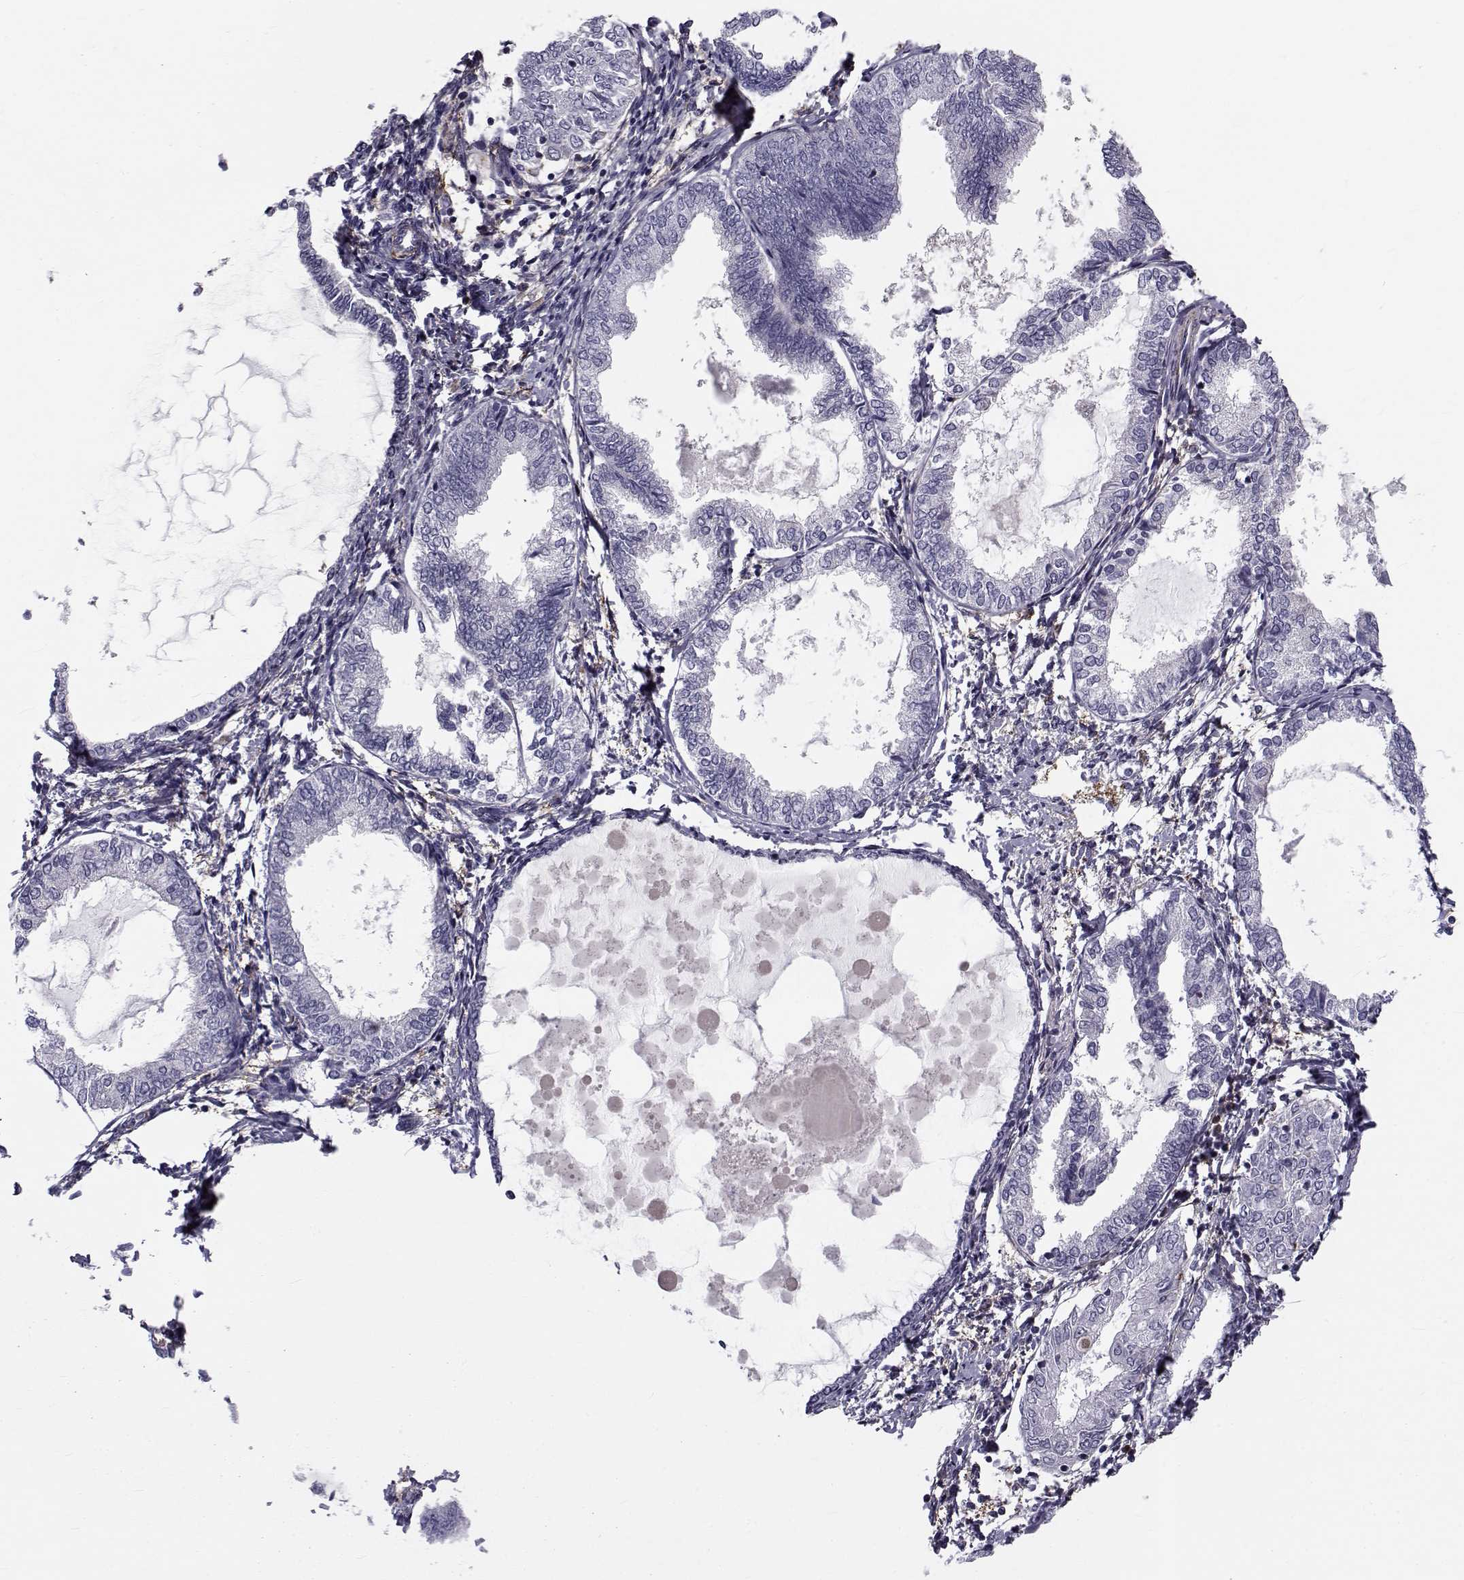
{"staining": {"intensity": "negative", "quantity": "none", "location": "none"}, "tissue": "endometrial cancer", "cell_type": "Tumor cells", "image_type": "cancer", "snomed": [{"axis": "morphology", "description": "Adenocarcinoma, NOS"}, {"axis": "topography", "description": "Endometrium"}], "caption": "This is a micrograph of immunohistochemistry (IHC) staining of endometrial cancer (adenocarcinoma), which shows no positivity in tumor cells. The staining was performed using DAB (3,3'-diaminobenzidine) to visualize the protein expression in brown, while the nuclei were stained in blue with hematoxylin (Magnification: 20x).", "gene": "LRRC27", "patient": {"sex": "female", "age": 68}}